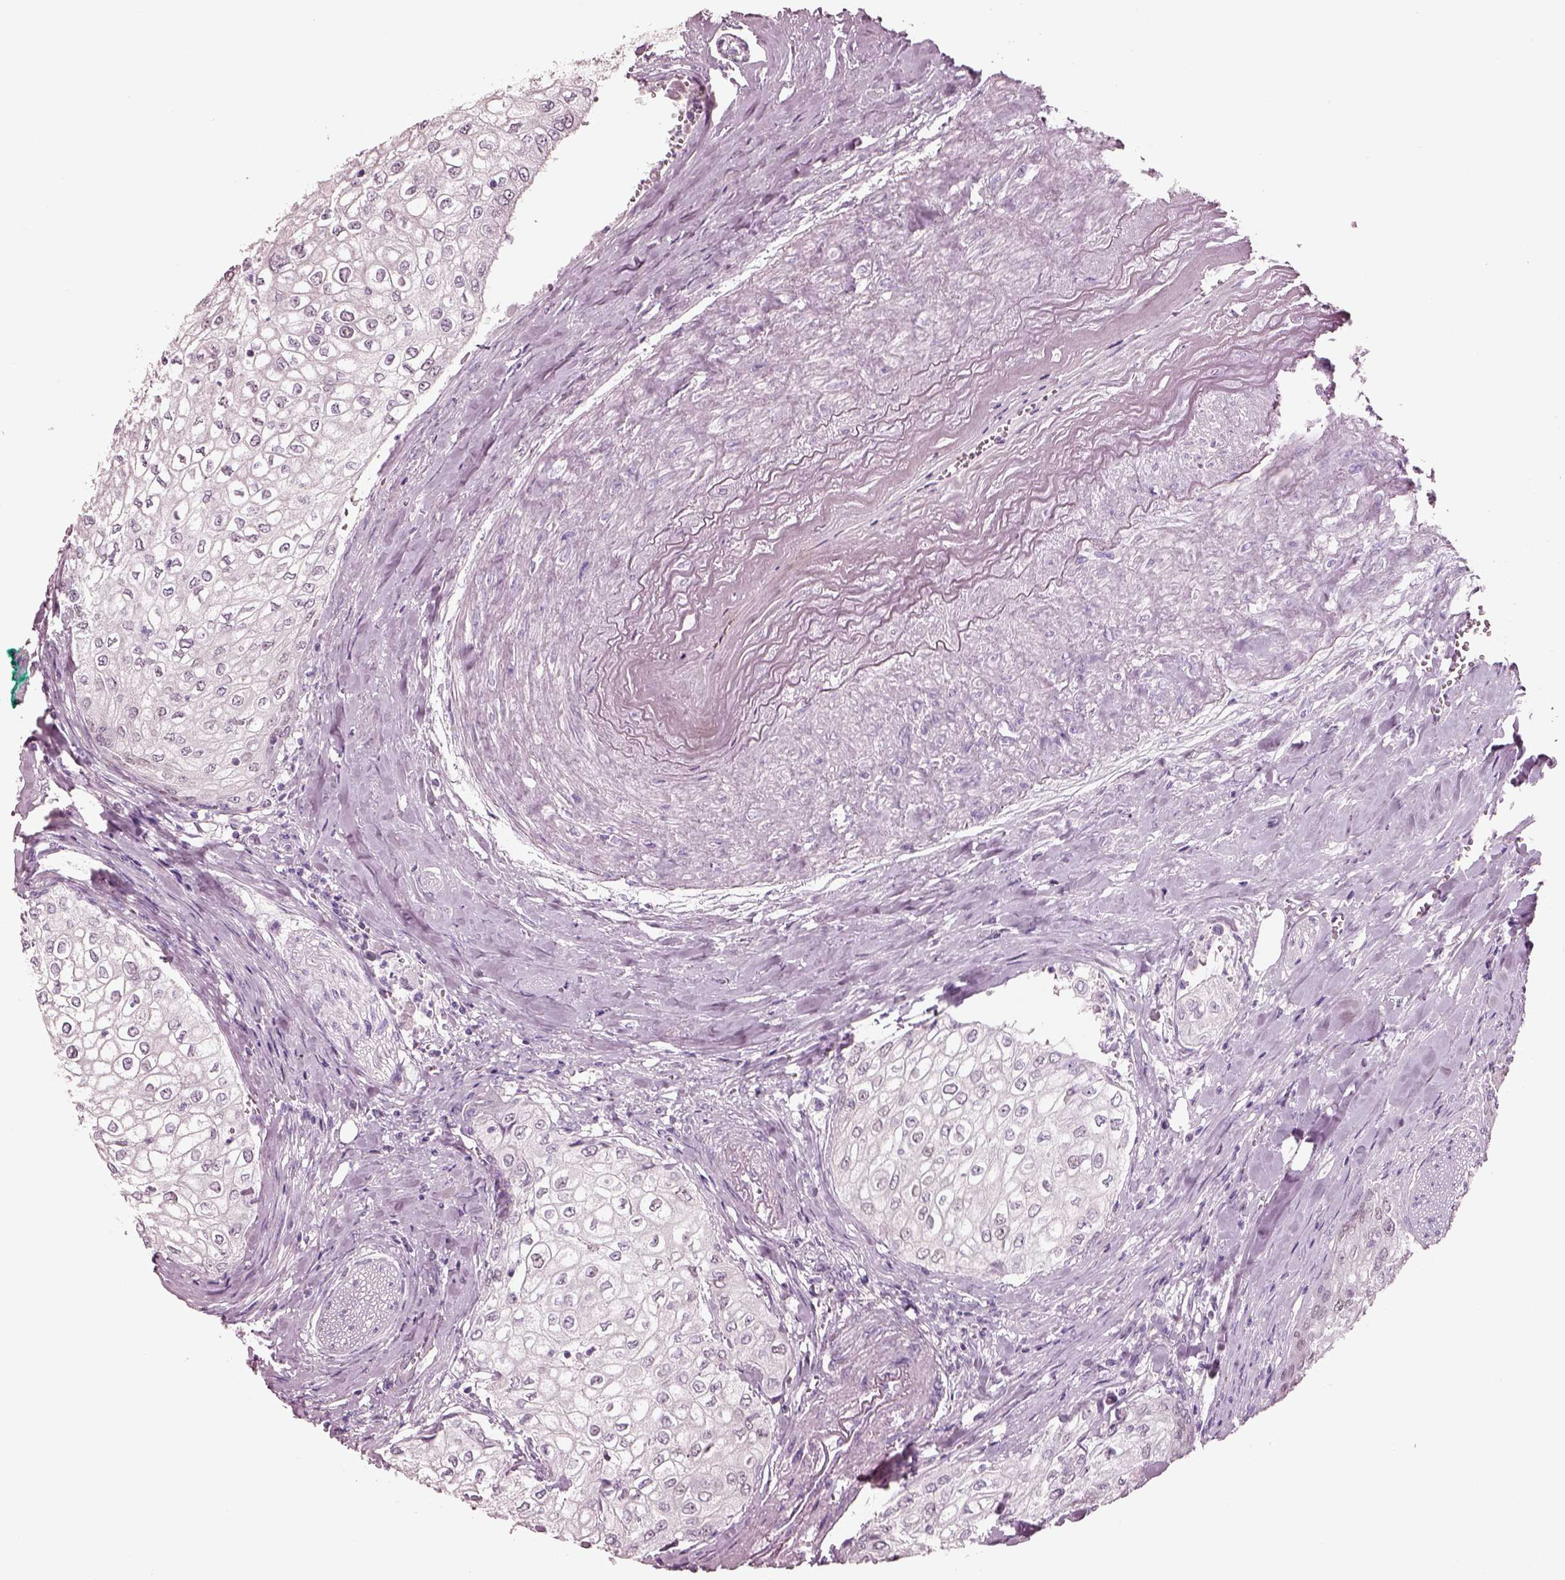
{"staining": {"intensity": "weak", "quantity": "25%-75%", "location": "nuclear"}, "tissue": "urothelial cancer", "cell_type": "Tumor cells", "image_type": "cancer", "snomed": [{"axis": "morphology", "description": "Urothelial carcinoma, High grade"}, {"axis": "topography", "description": "Urinary bladder"}], "caption": "Immunohistochemical staining of high-grade urothelial carcinoma shows low levels of weak nuclear staining in about 25%-75% of tumor cells.", "gene": "ELSPBP1", "patient": {"sex": "male", "age": 62}}